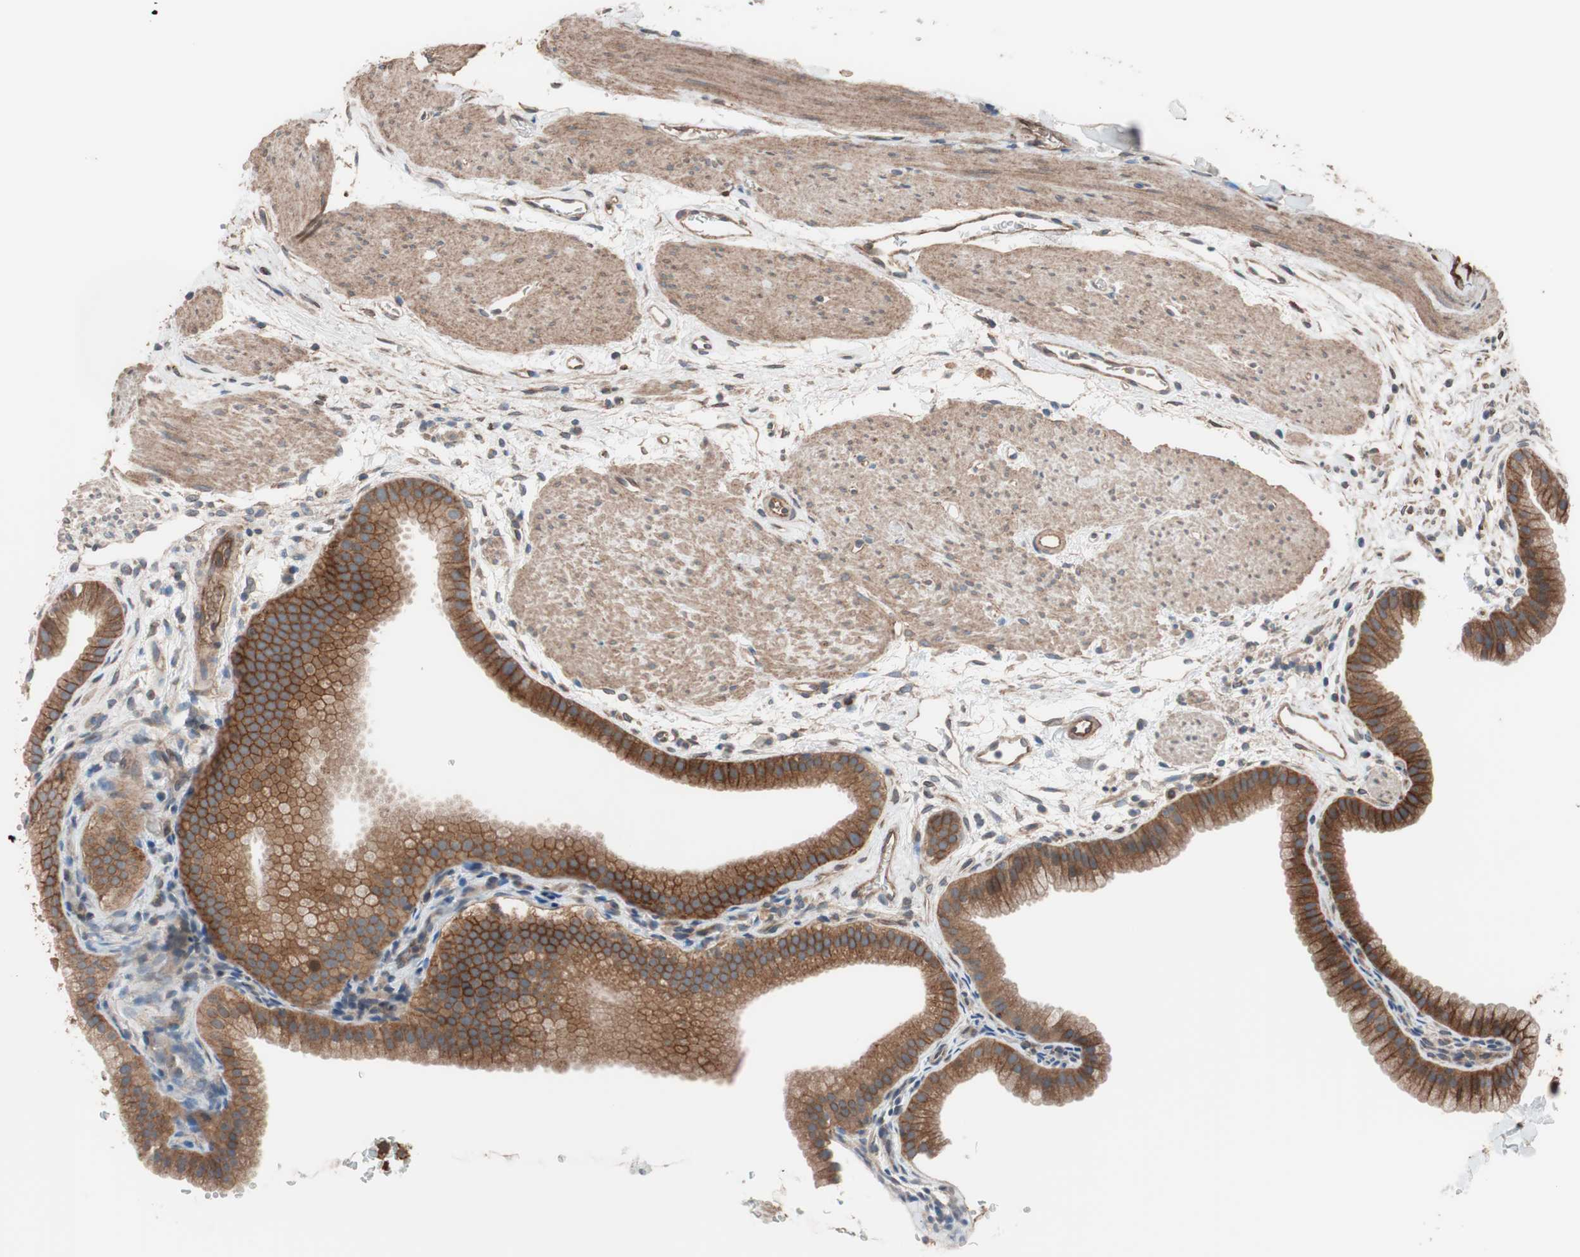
{"staining": {"intensity": "strong", "quantity": ">75%", "location": "cytoplasmic/membranous"}, "tissue": "gallbladder", "cell_type": "Glandular cells", "image_type": "normal", "snomed": [{"axis": "morphology", "description": "Normal tissue, NOS"}, {"axis": "topography", "description": "Gallbladder"}], "caption": "The immunohistochemical stain labels strong cytoplasmic/membranous expression in glandular cells of unremarkable gallbladder.", "gene": "SDC4", "patient": {"sex": "female", "age": 64}}